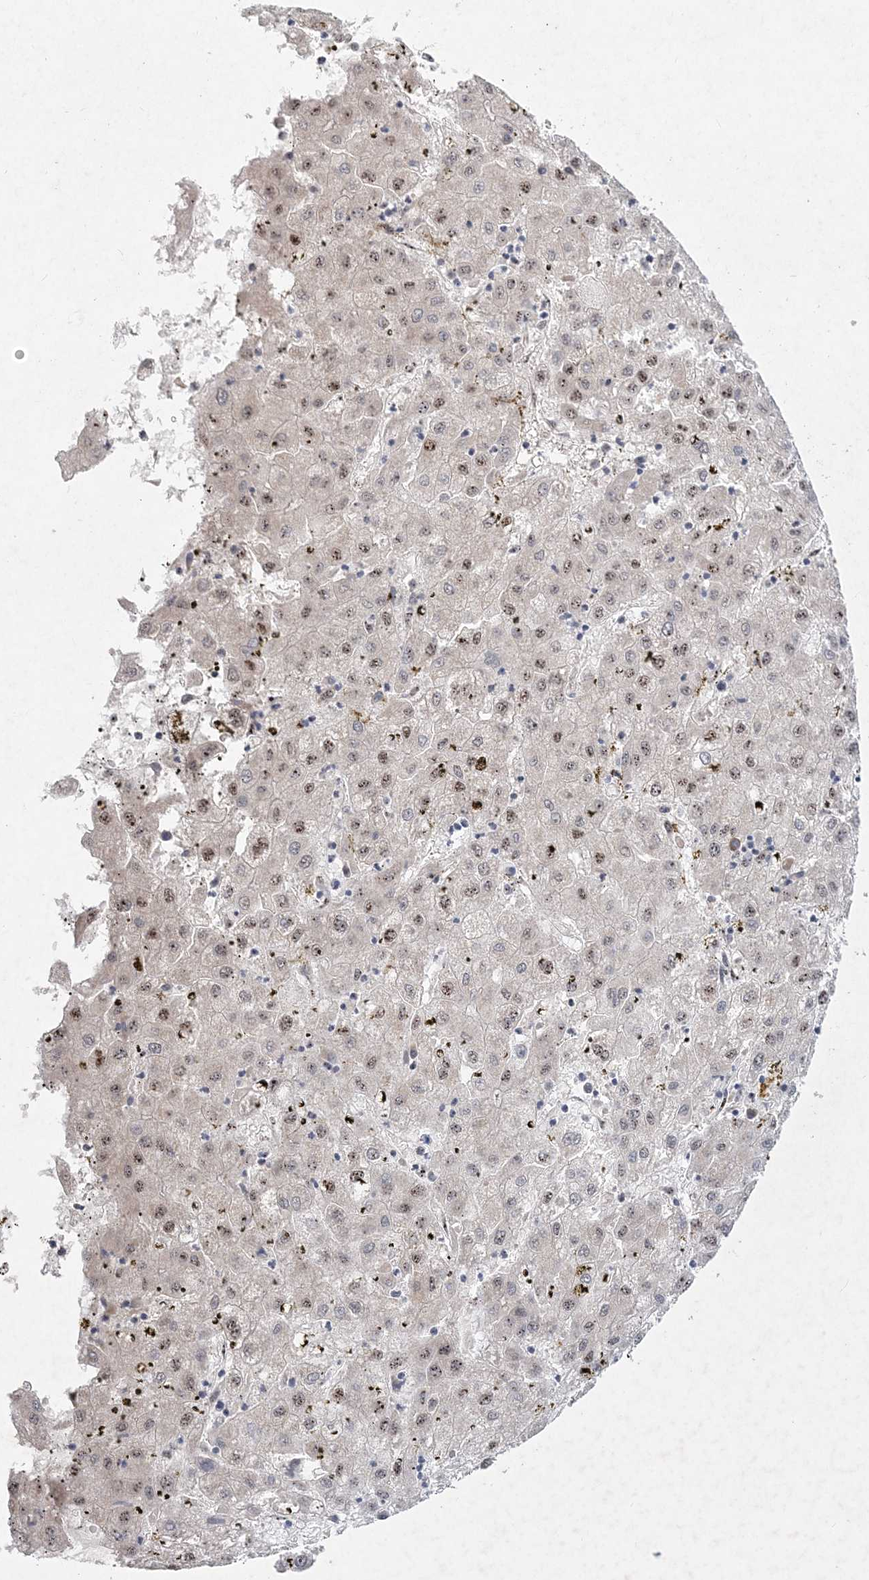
{"staining": {"intensity": "moderate", "quantity": "25%-75%", "location": "nuclear"}, "tissue": "liver cancer", "cell_type": "Tumor cells", "image_type": "cancer", "snomed": [{"axis": "morphology", "description": "Carcinoma, Hepatocellular, NOS"}, {"axis": "topography", "description": "Liver"}], "caption": "An image showing moderate nuclear expression in approximately 25%-75% of tumor cells in hepatocellular carcinoma (liver), as visualized by brown immunohistochemical staining.", "gene": "GIN1", "patient": {"sex": "male", "age": 72}}